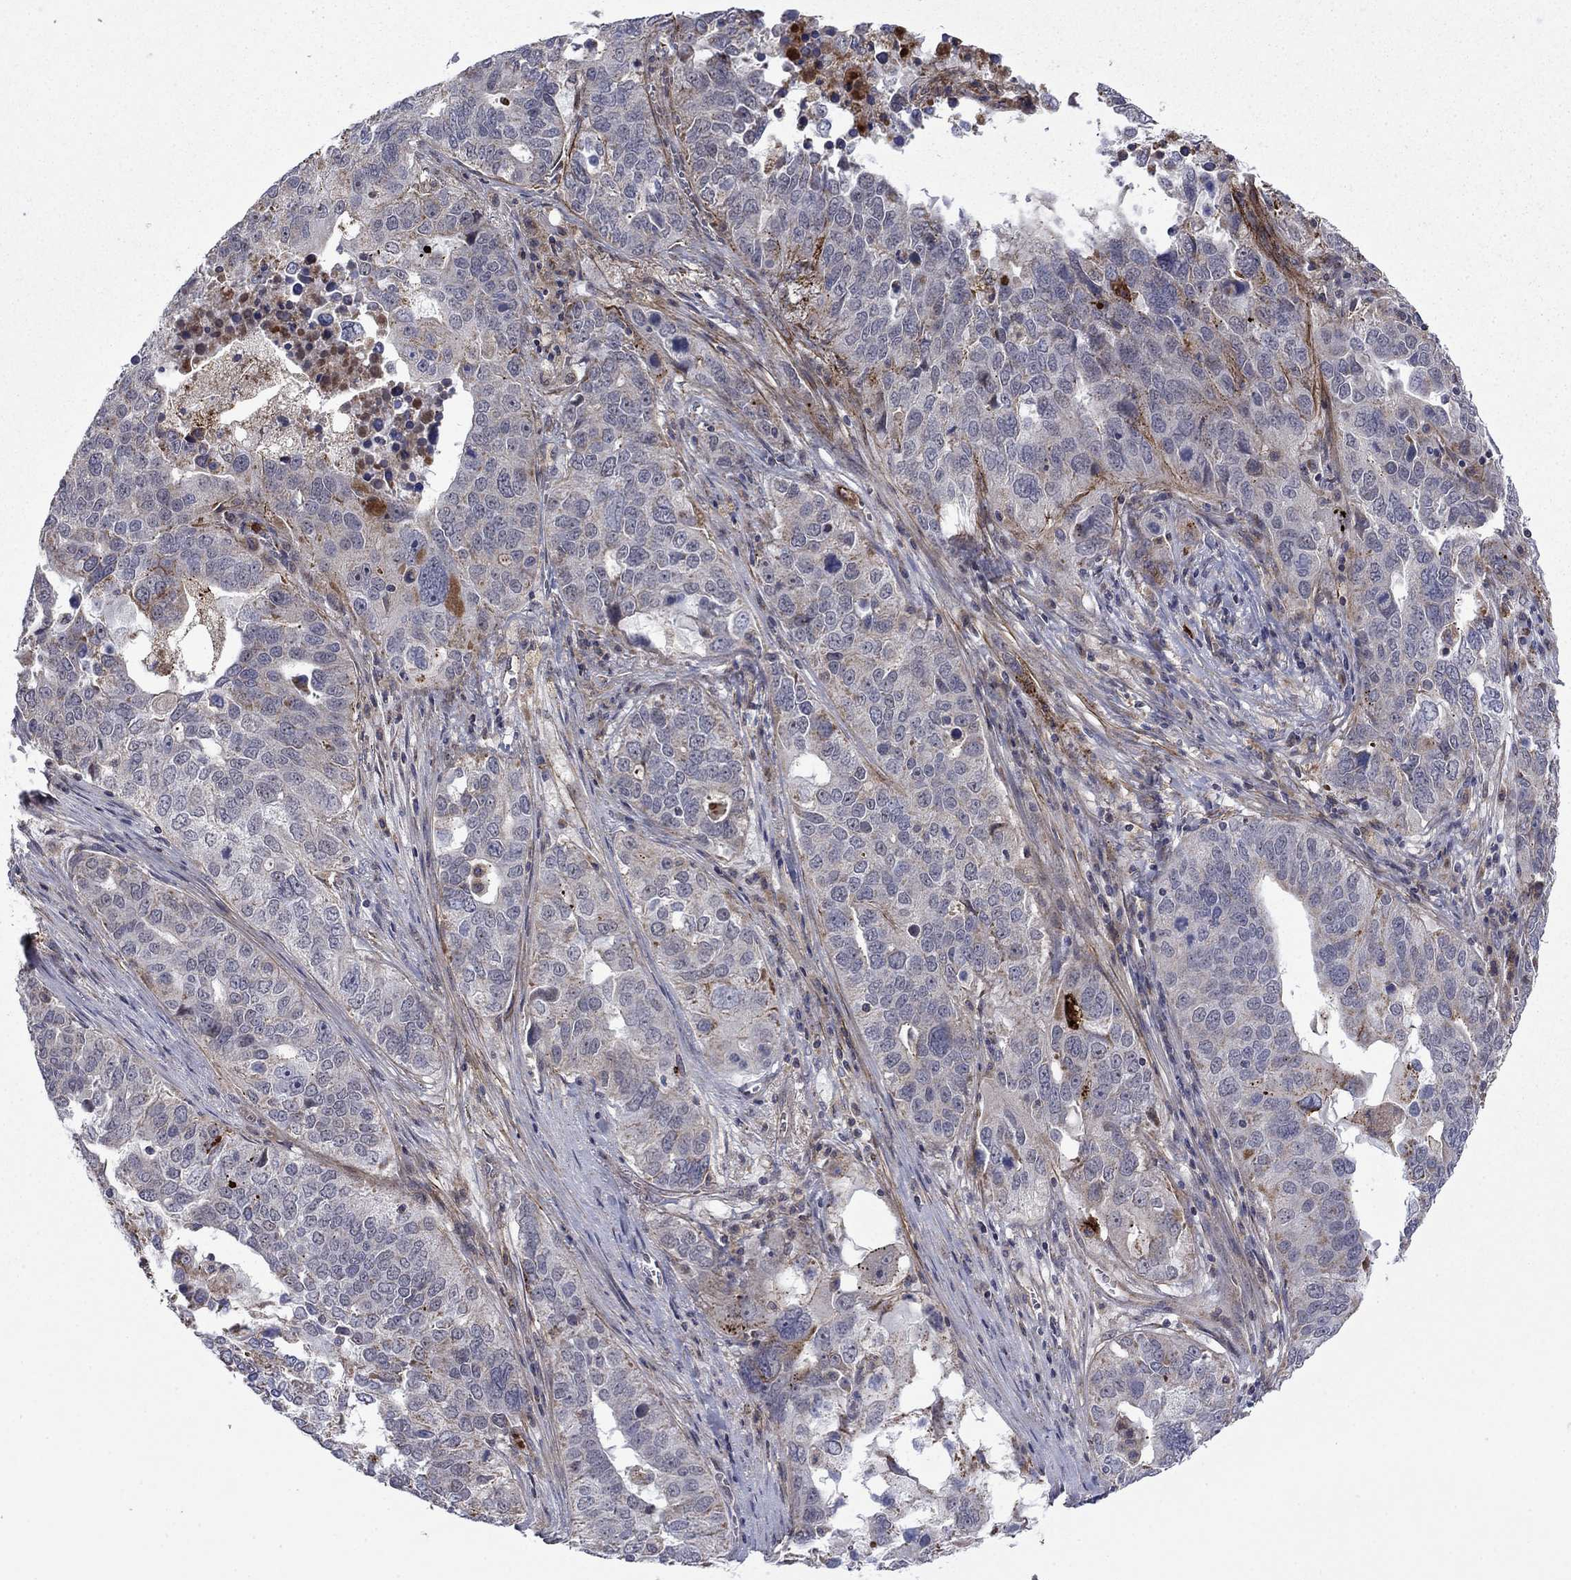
{"staining": {"intensity": "moderate", "quantity": "<25%", "location": "cytoplasmic/membranous"}, "tissue": "ovarian cancer", "cell_type": "Tumor cells", "image_type": "cancer", "snomed": [{"axis": "morphology", "description": "Carcinoma, endometroid"}, {"axis": "topography", "description": "Soft tissue"}, {"axis": "topography", "description": "Ovary"}], "caption": "A micrograph of human ovarian endometroid carcinoma stained for a protein shows moderate cytoplasmic/membranous brown staining in tumor cells.", "gene": "DOP1B", "patient": {"sex": "female", "age": 52}}